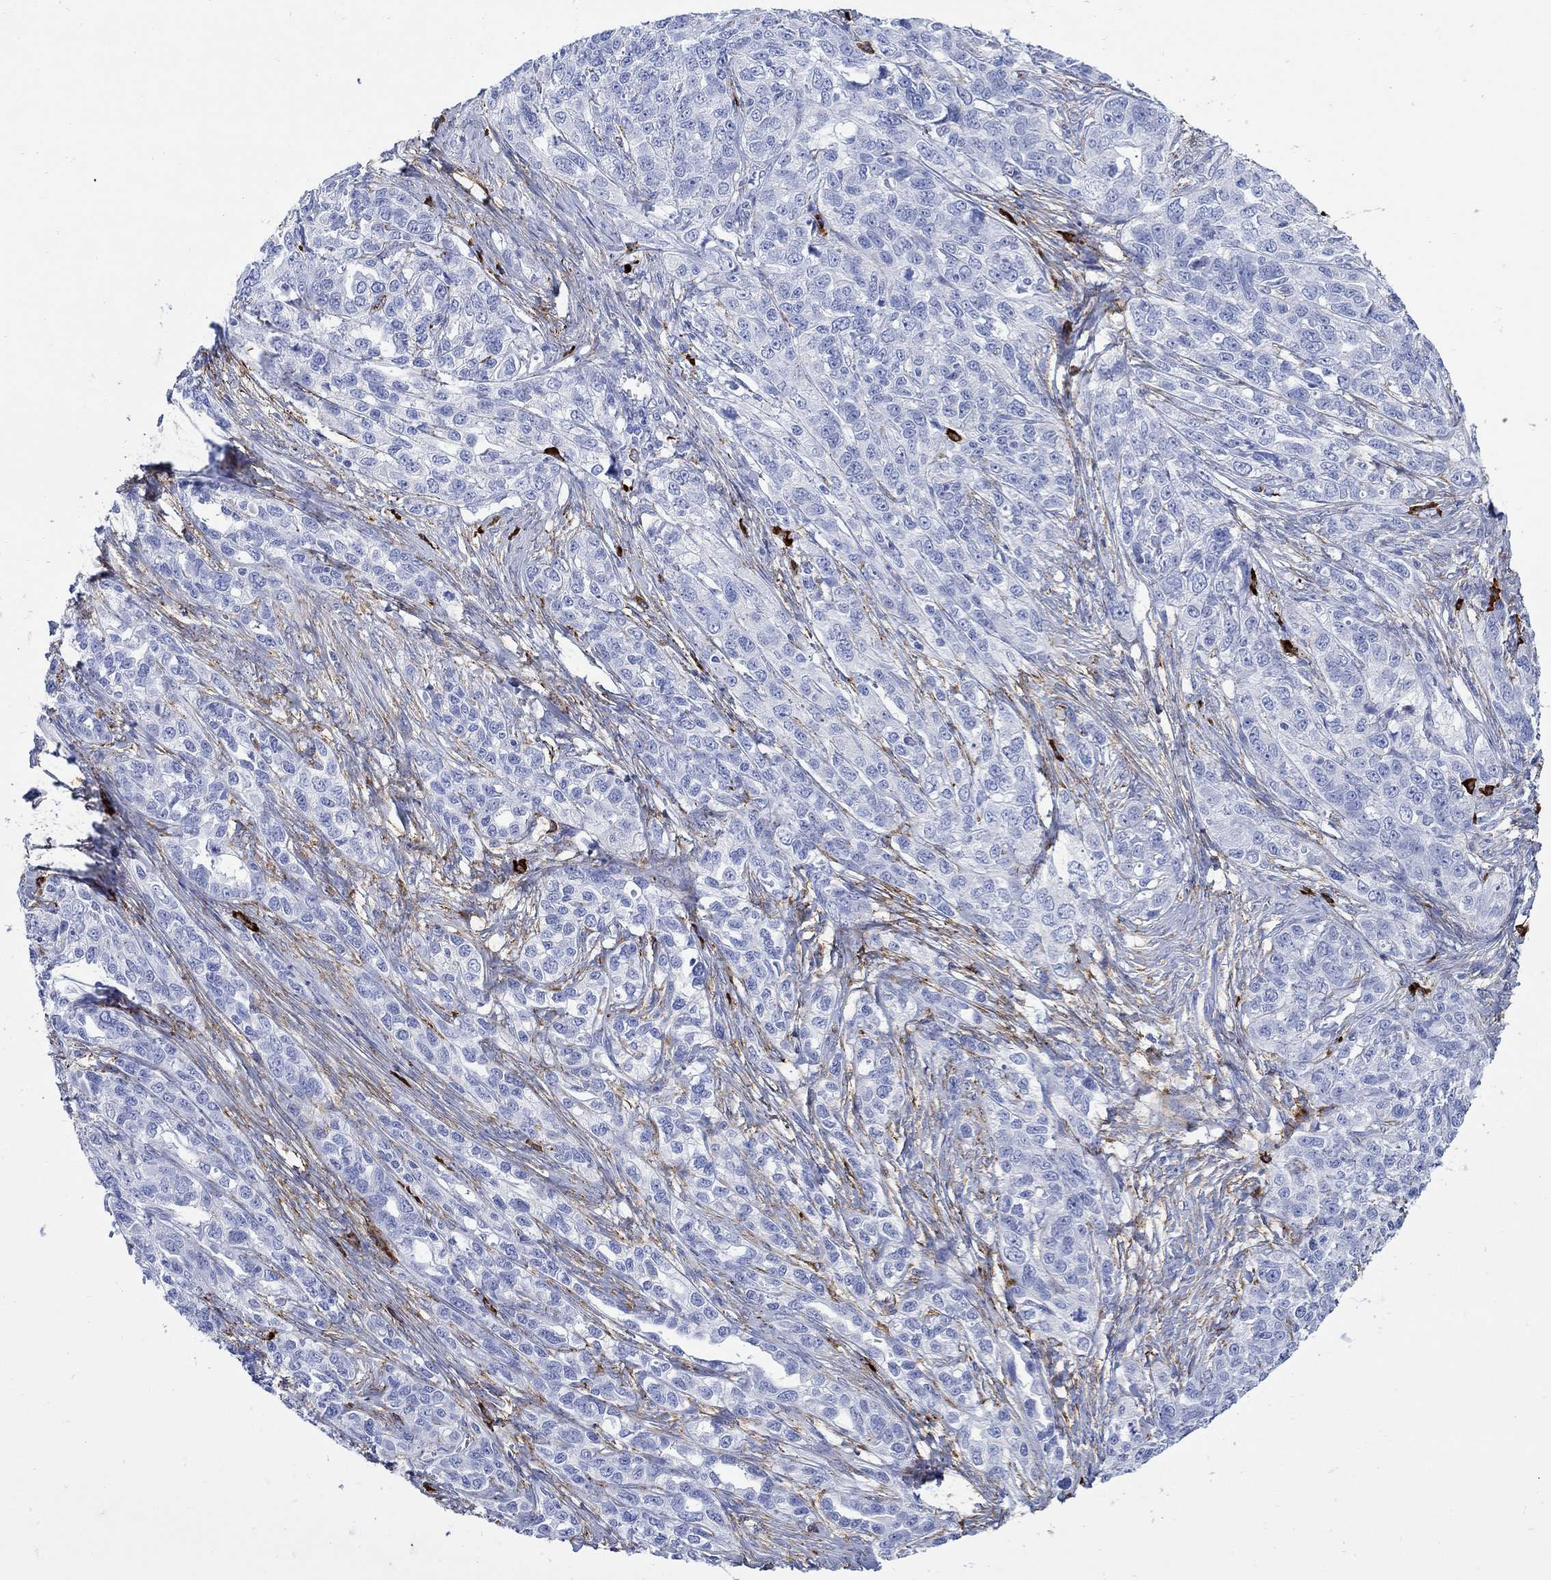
{"staining": {"intensity": "negative", "quantity": "none", "location": "none"}, "tissue": "ovarian cancer", "cell_type": "Tumor cells", "image_type": "cancer", "snomed": [{"axis": "morphology", "description": "Cystadenocarcinoma, serous, NOS"}, {"axis": "topography", "description": "Ovary"}], "caption": "Immunohistochemistry (IHC) photomicrograph of neoplastic tissue: ovarian serous cystadenocarcinoma stained with DAB reveals no significant protein staining in tumor cells. The staining was performed using DAB to visualize the protein expression in brown, while the nuclei were stained in blue with hematoxylin (Magnification: 20x).", "gene": "P2RY6", "patient": {"sex": "female", "age": 71}}